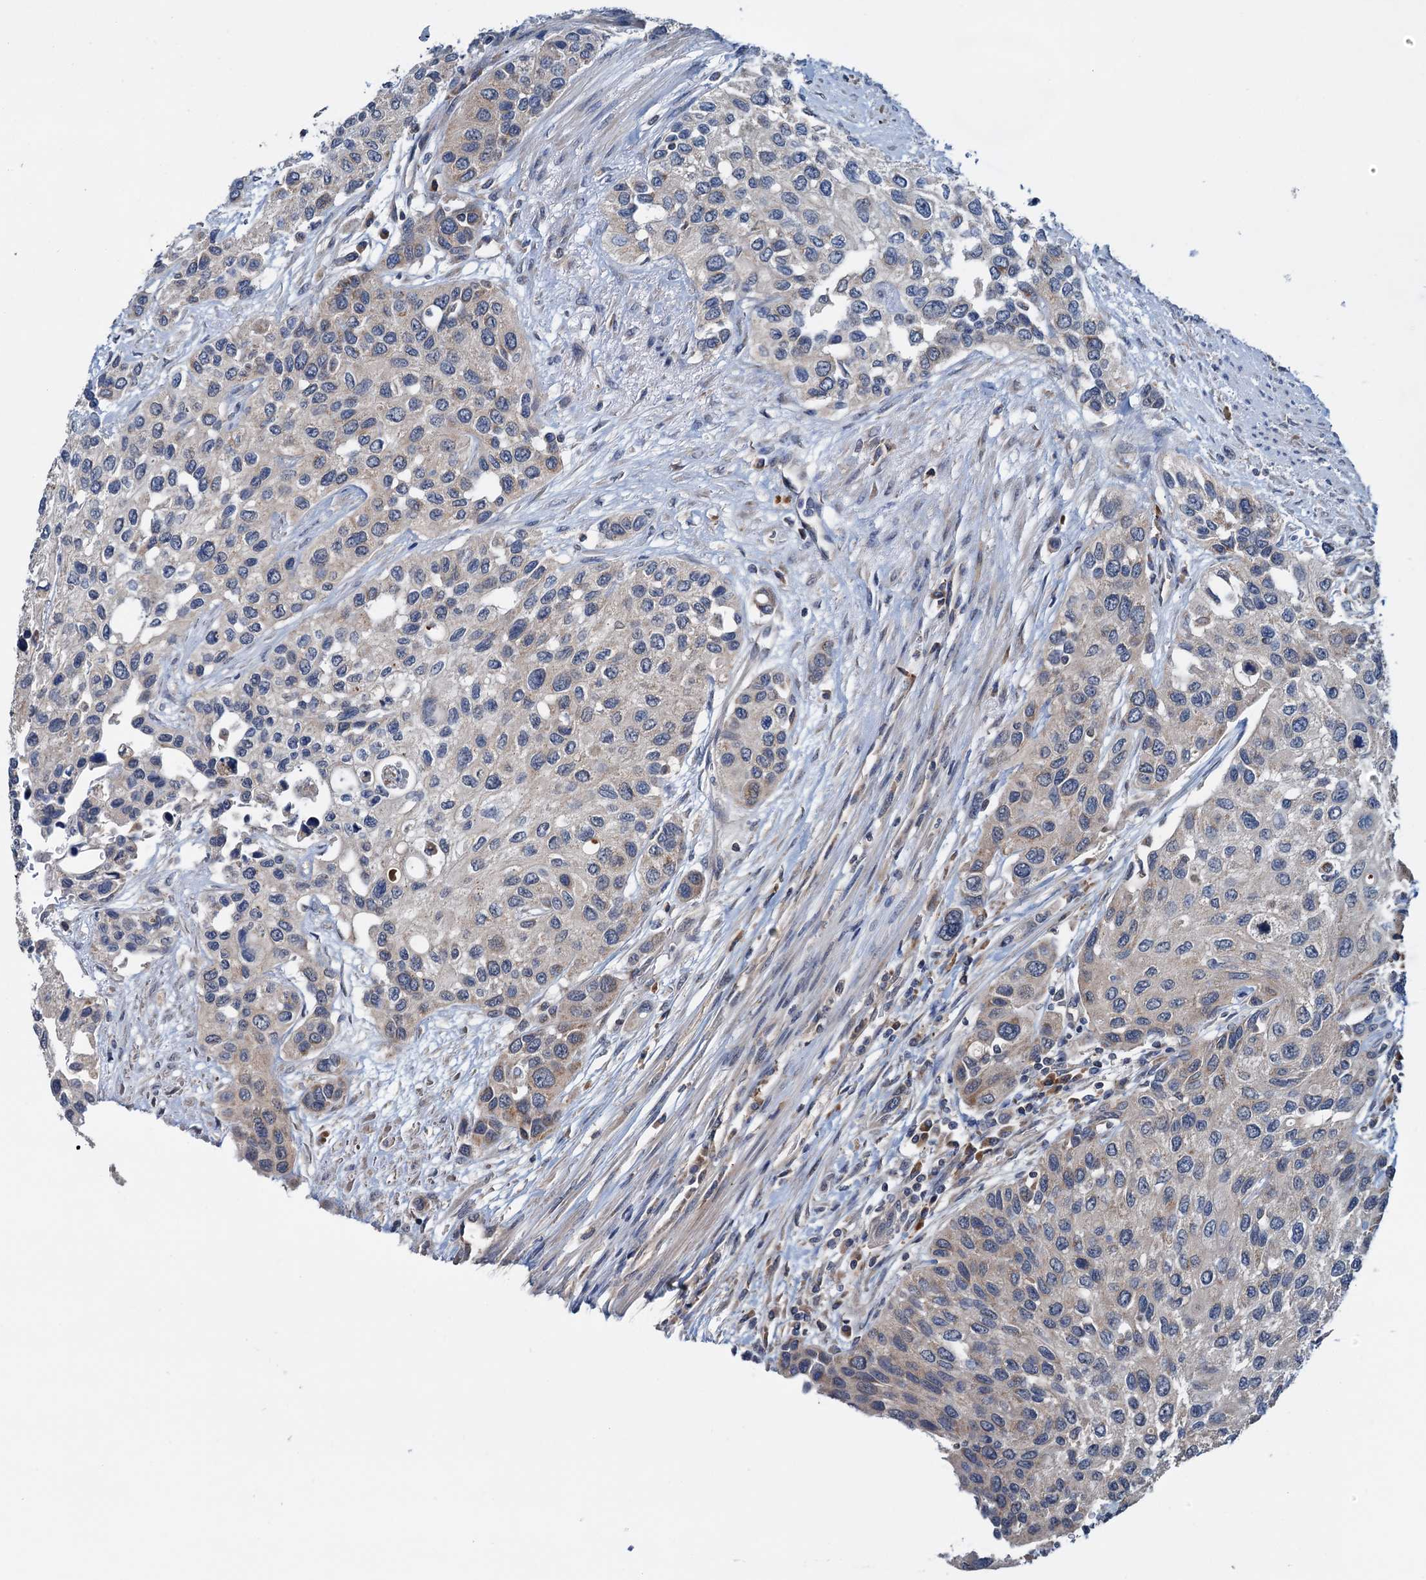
{"staining": {"intensity": "weak", "quantity": "25%-75%", "location": "cytoplasmic/membranous"}, "tissue": "urothelial cancer", "cell_type": "Tumor cells", "image_type": "cancer", "snomed": [{"axis": "morphology", "description": "Normal tissue, NOS"}, {"axis": "morphology", "description": "Urothelial carcinoma, High grade"}, {"axis": "topography", "description": "Vascular tissue"}, {"axis": "topography", "description": "Urinary bladder"}], "caption": "Urothelial cancer was stained to show a protein in brown. There is low levels of weak cytoplasmic/membranous positivity in approximately 25%-75% of tumor cells.", "gene": "ELAC1", "patient": {"sex": "female", "age": 56}}